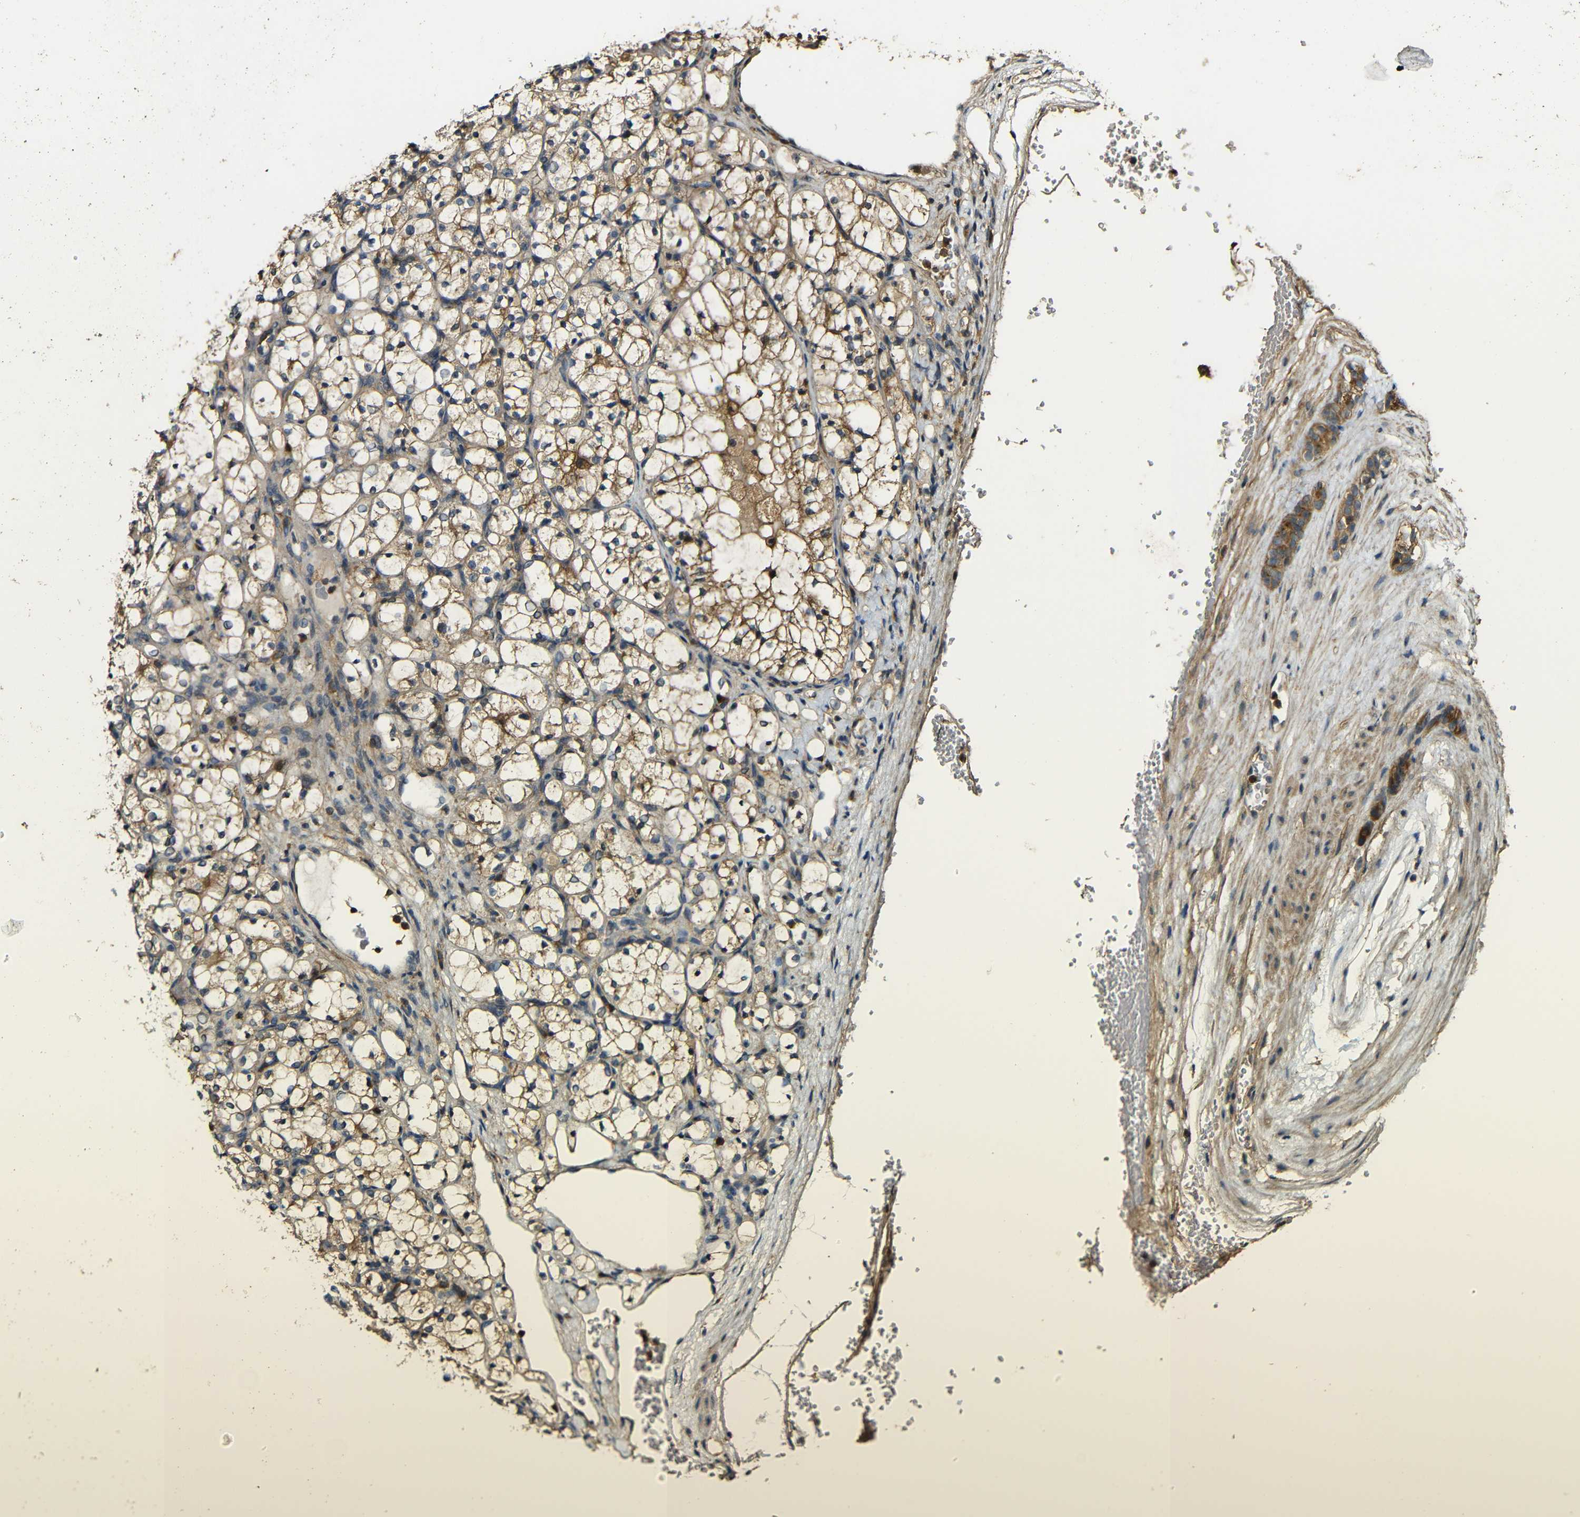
{"staining": {"intensity": "strong", "quantity": ">75%", "location": "cytoplasmic/membranous"}, "tissue": "renal cancer", "cell_type": "Tumor cells", "image_type": "cancer", "snomed": [{"axis": "morphology", "description": "Adenocarcinoma, NOS"}, {"axis": "topography", "description": "Kidney"}], "caption": "Renal adenocarcinoma tissue exhibits strong cytoplasmic/membranous positivity in approximately >75% of tumor cells, visualized by immunohistochemistry.", "gene": "CASP8", "patient": {"sex": "female", "age": 69}}